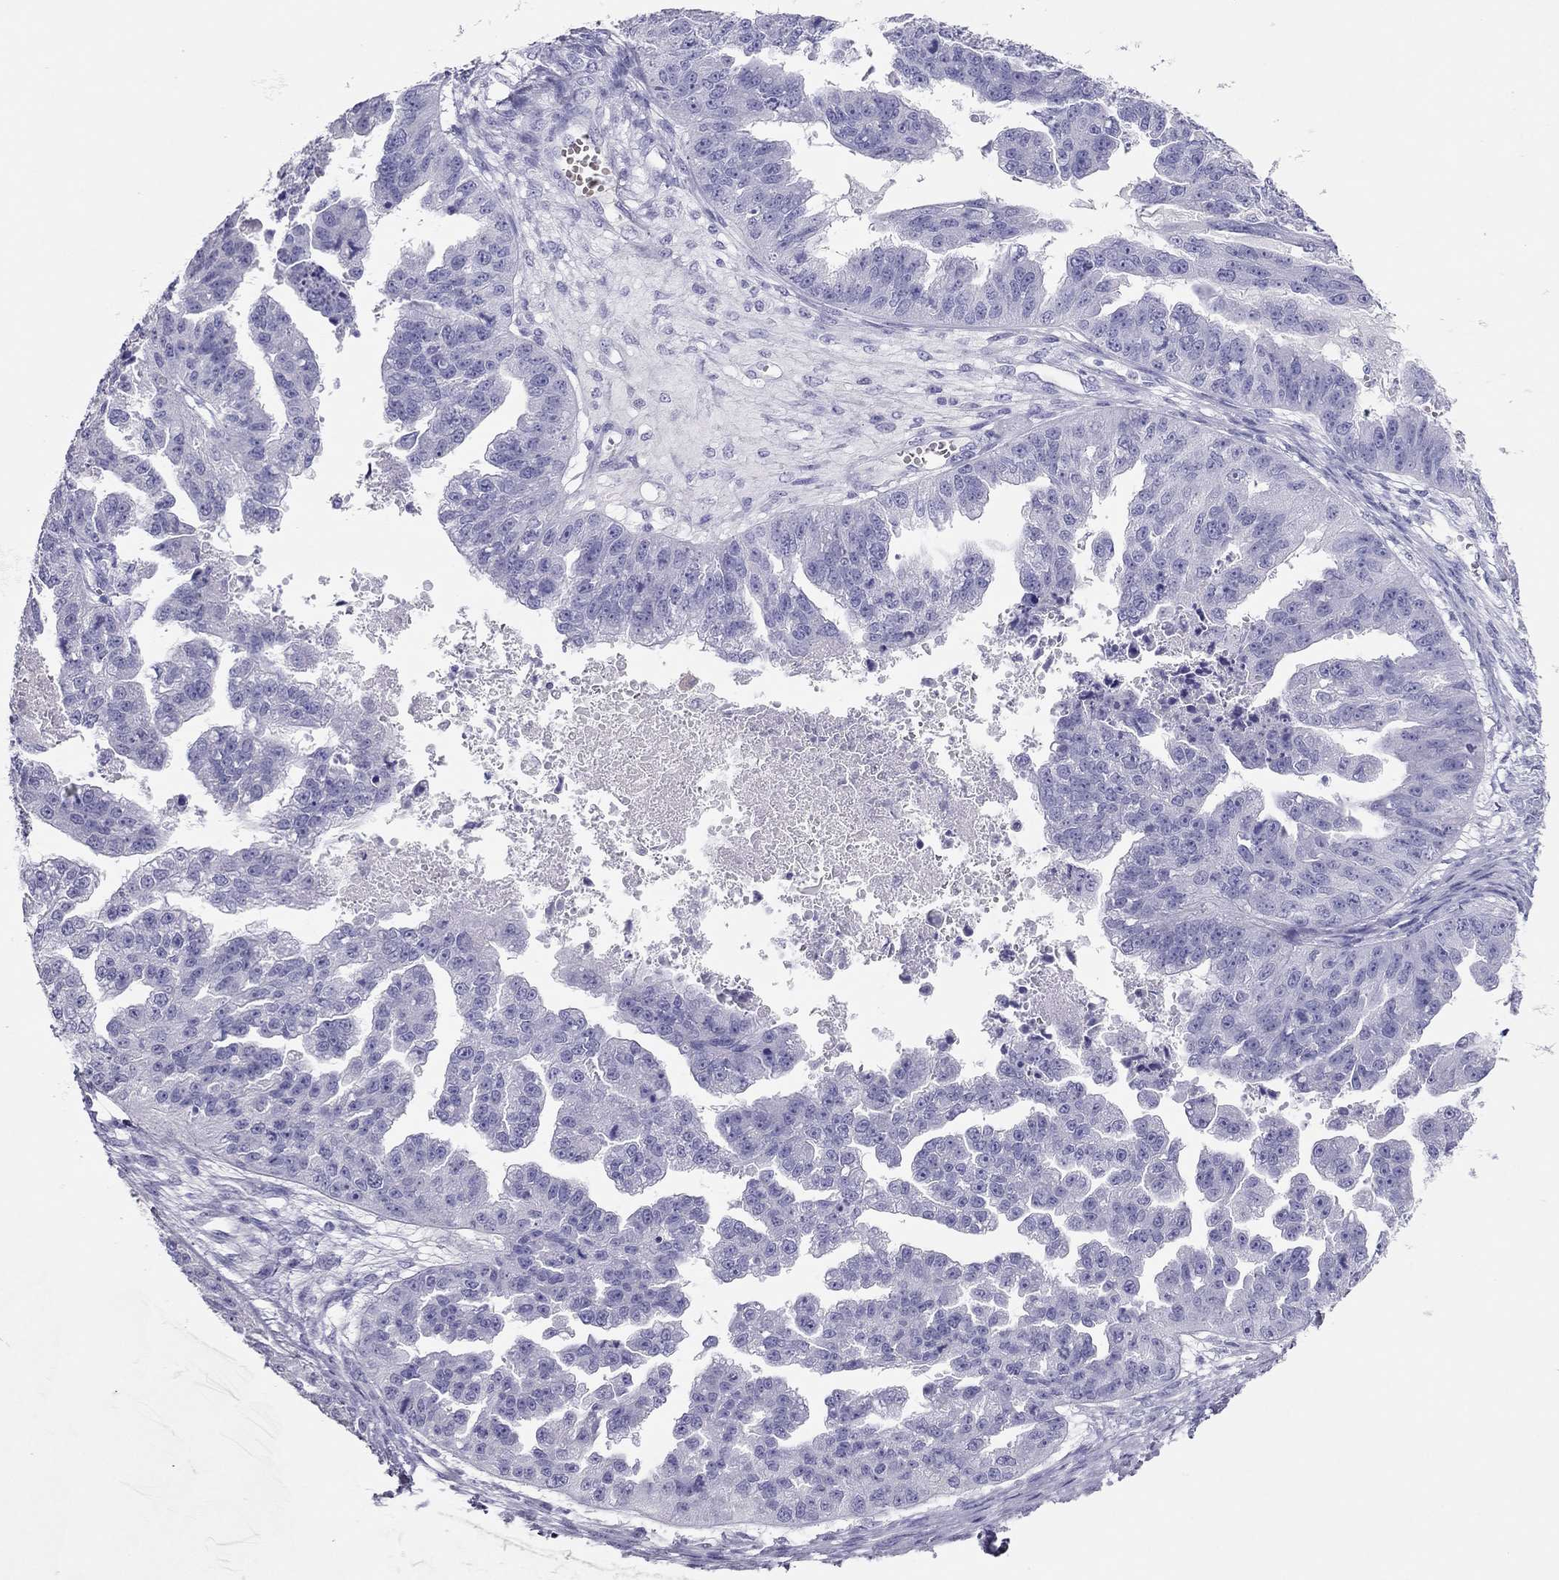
{"staining": {"intensity": "negative", "quantity": "none", "location": "none"}, "tissue": "ovarian cancer", "cell_type": "Tumor cells", "image_type": "cancer", "snomed": [{"axis": "morphology", "description": "Cystadenocarcinoma, serous, NOS"}, {"axis": "topography", "description": "Ovary"}], "caption": "Immunohistochemical staining of ovarian serous cystadenocarcinoma reveals no significant positivity in tumor cells.", "gene": "TSHB", "patient": {"sex": "female", "age": 58}}